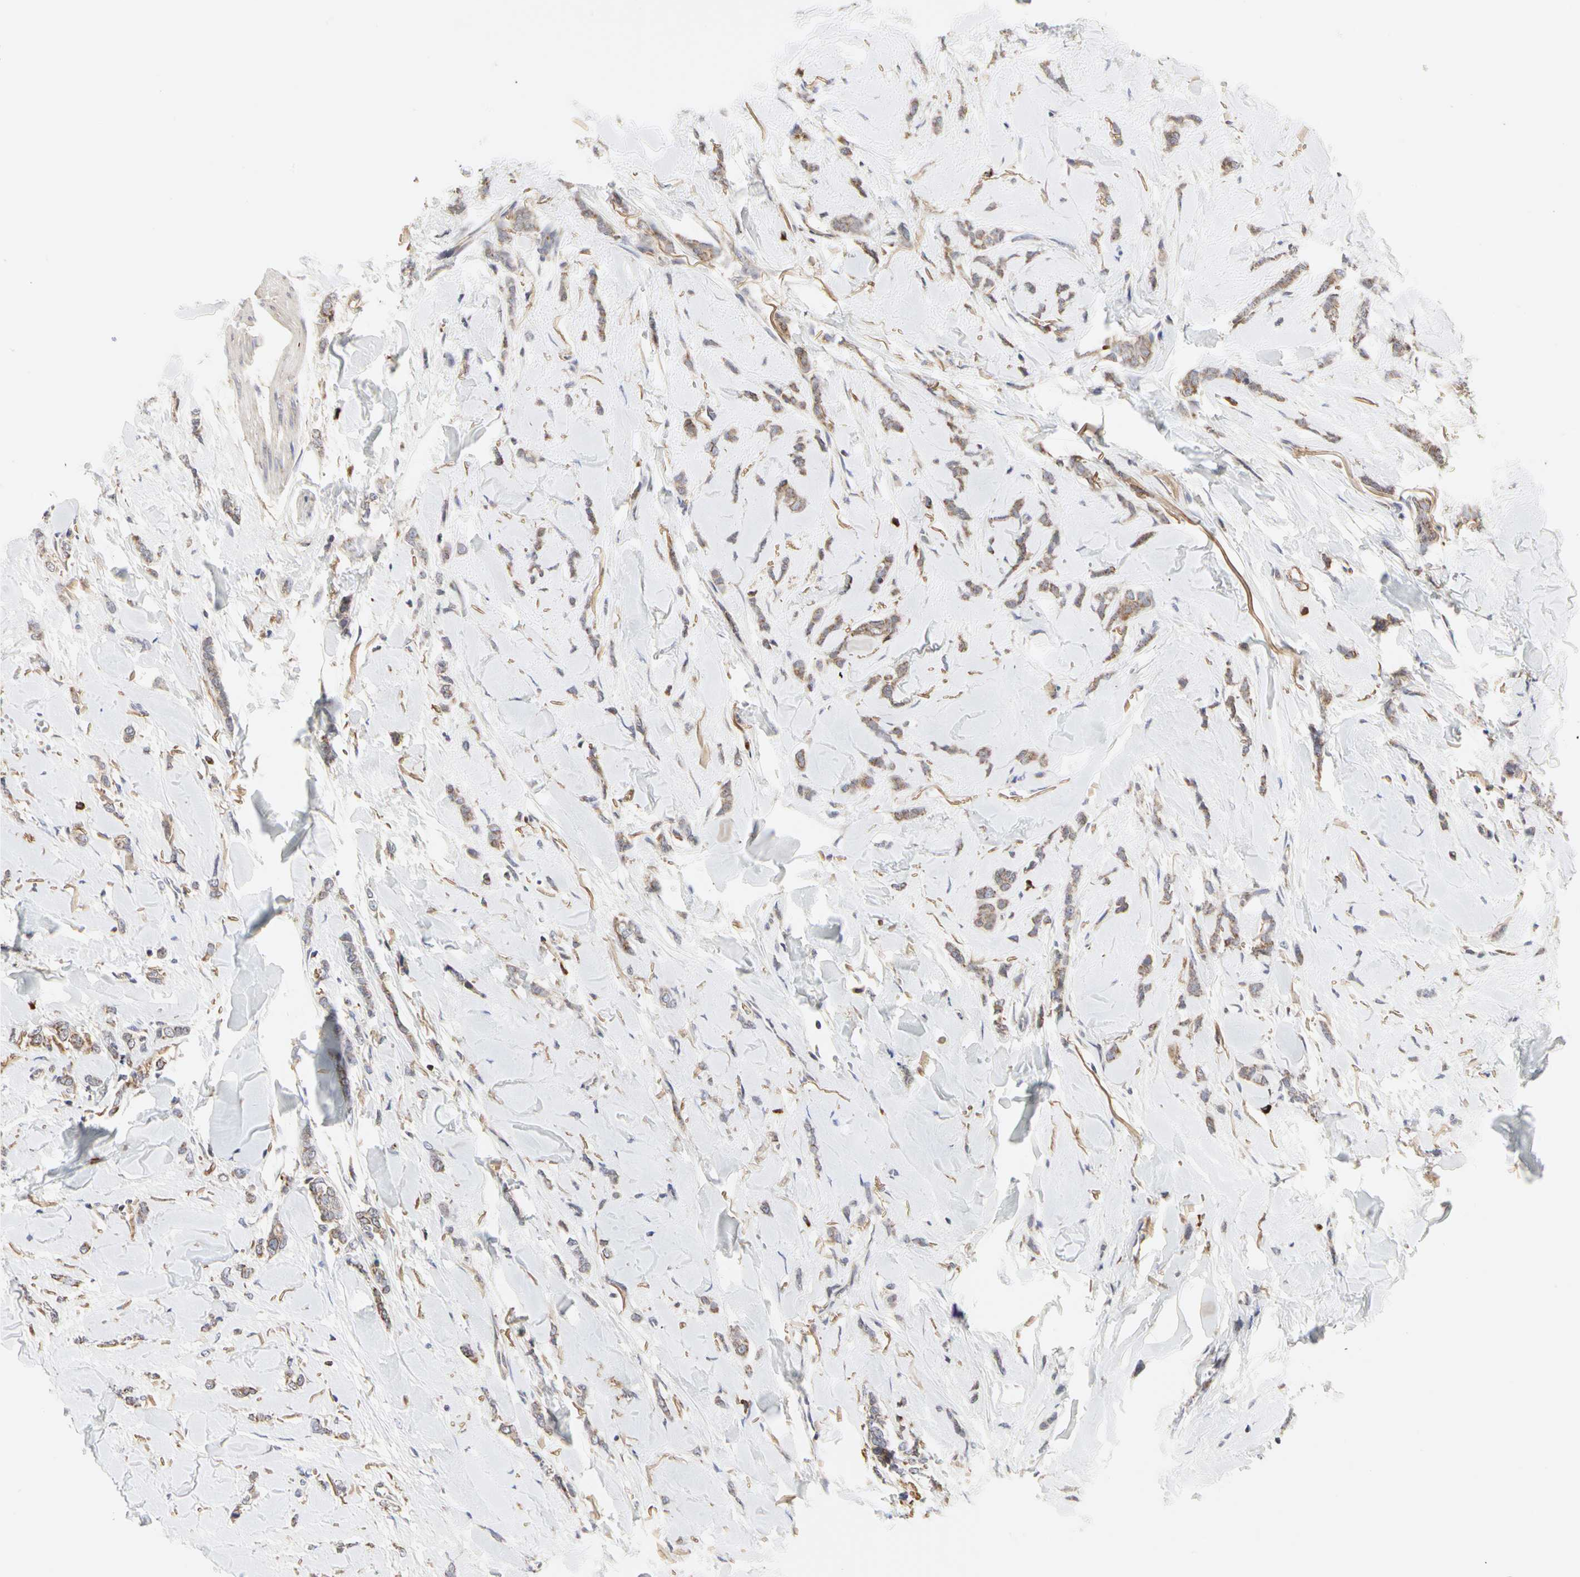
{"staining": {"intensity": "weak", "quantity": ">75%", "location": "cytoplasmic/membranous"}, "tissue": "breast cancer", "cell_type": "Tumor cells", "image_type": "cancer", "snomed": [{"axis": "morphology", "description": "Lobular carcinoma"}, {"axis": "topography", "description": "Skin"}, {"axis": "topography", "description": "Breast"}], "caption": "Breast cancer (lobular carcinoma) stained with immunohistochemistry (IHC) shows weak cytoplasmic/membranous expression in approximately >75% of tumor cells.", "gene": "TSKU", "patient": {"sex": "female", "age": 46}}